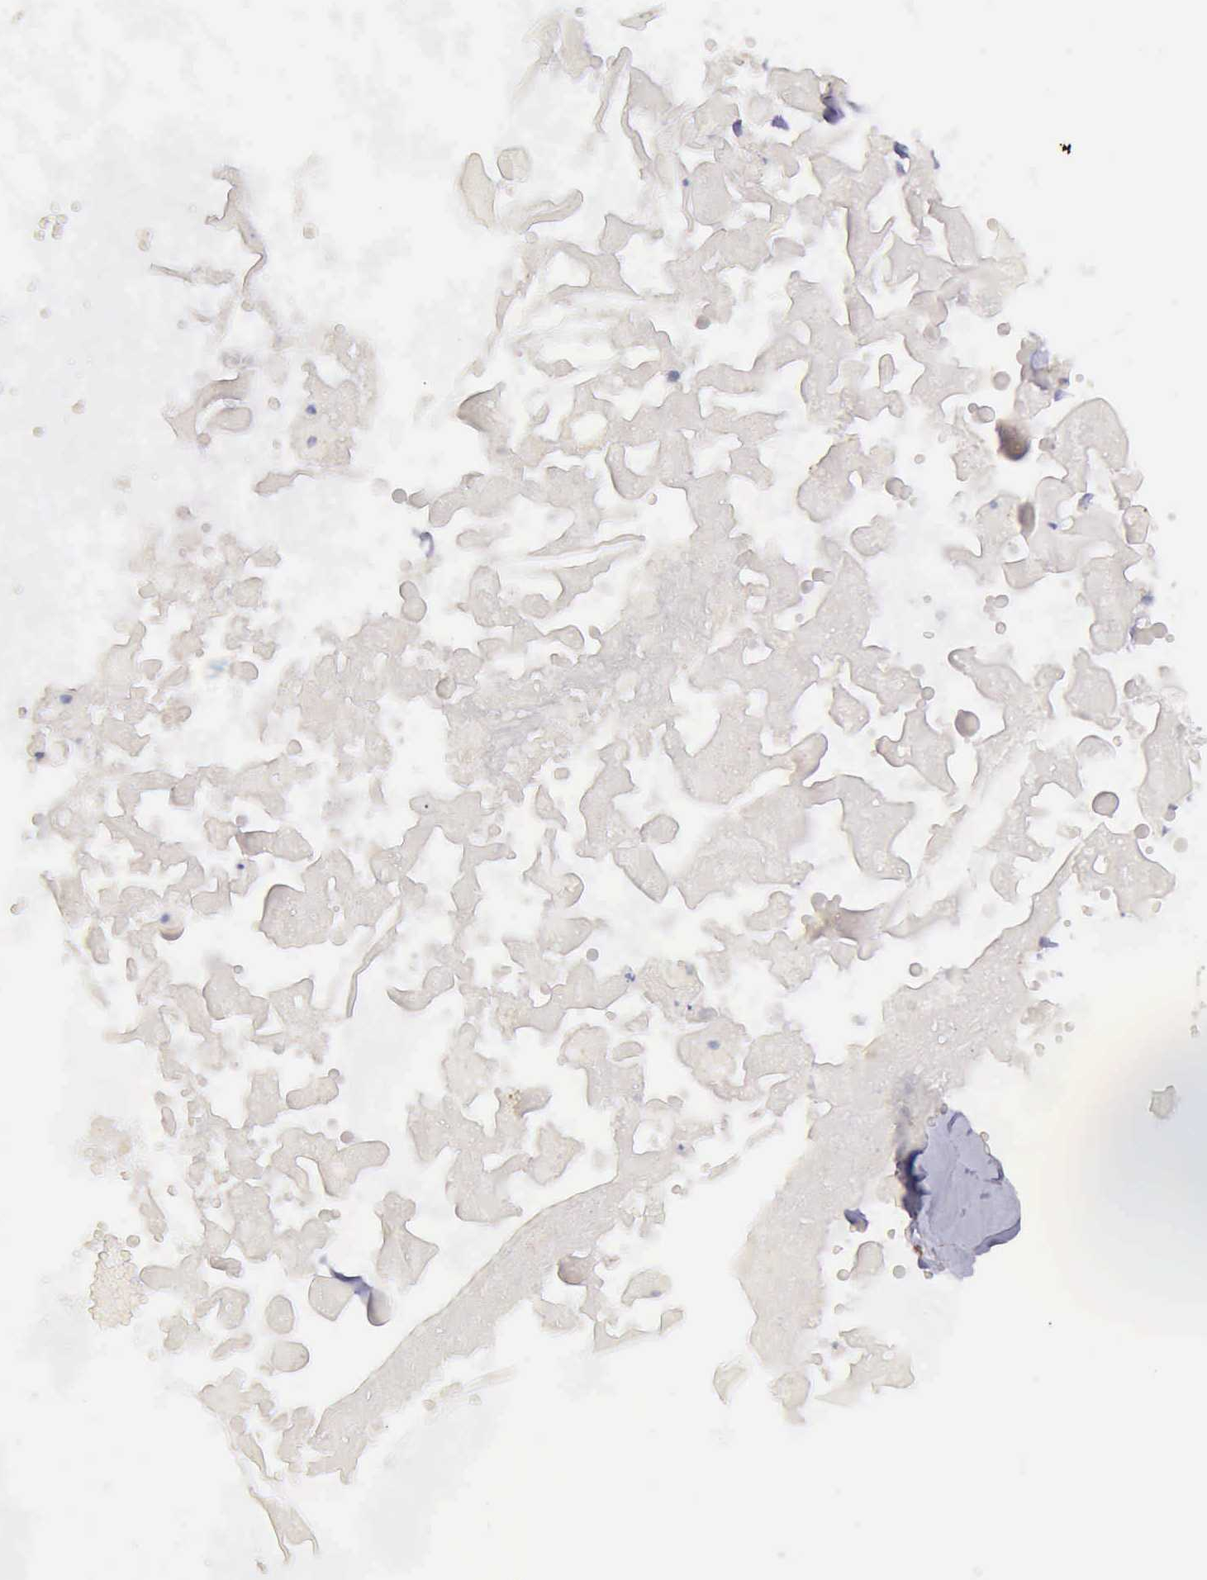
{"staining": {"intensity": "weak", "quantity": "25%-75%", "location": "cytoplasmic/membranous"}, "tissue": "skin cancer", "cell_type": "Tumor cells", "image_type": "cancer", "snomed": [{"axis": "morphology", "description": "Basal cell carcinoma"}, {"axis": "topography", "description": "Skin"}], "caption": "This micrograph reveals immunohistochemistry (IHC) staining of skin cancer (basal cell carcinoma), with low weak cytoplasmic/membranous expression in approximately 25%-75% of tumor cells.", "gene": "TXN2", "patient": {"sex": "male", "age": 84}}